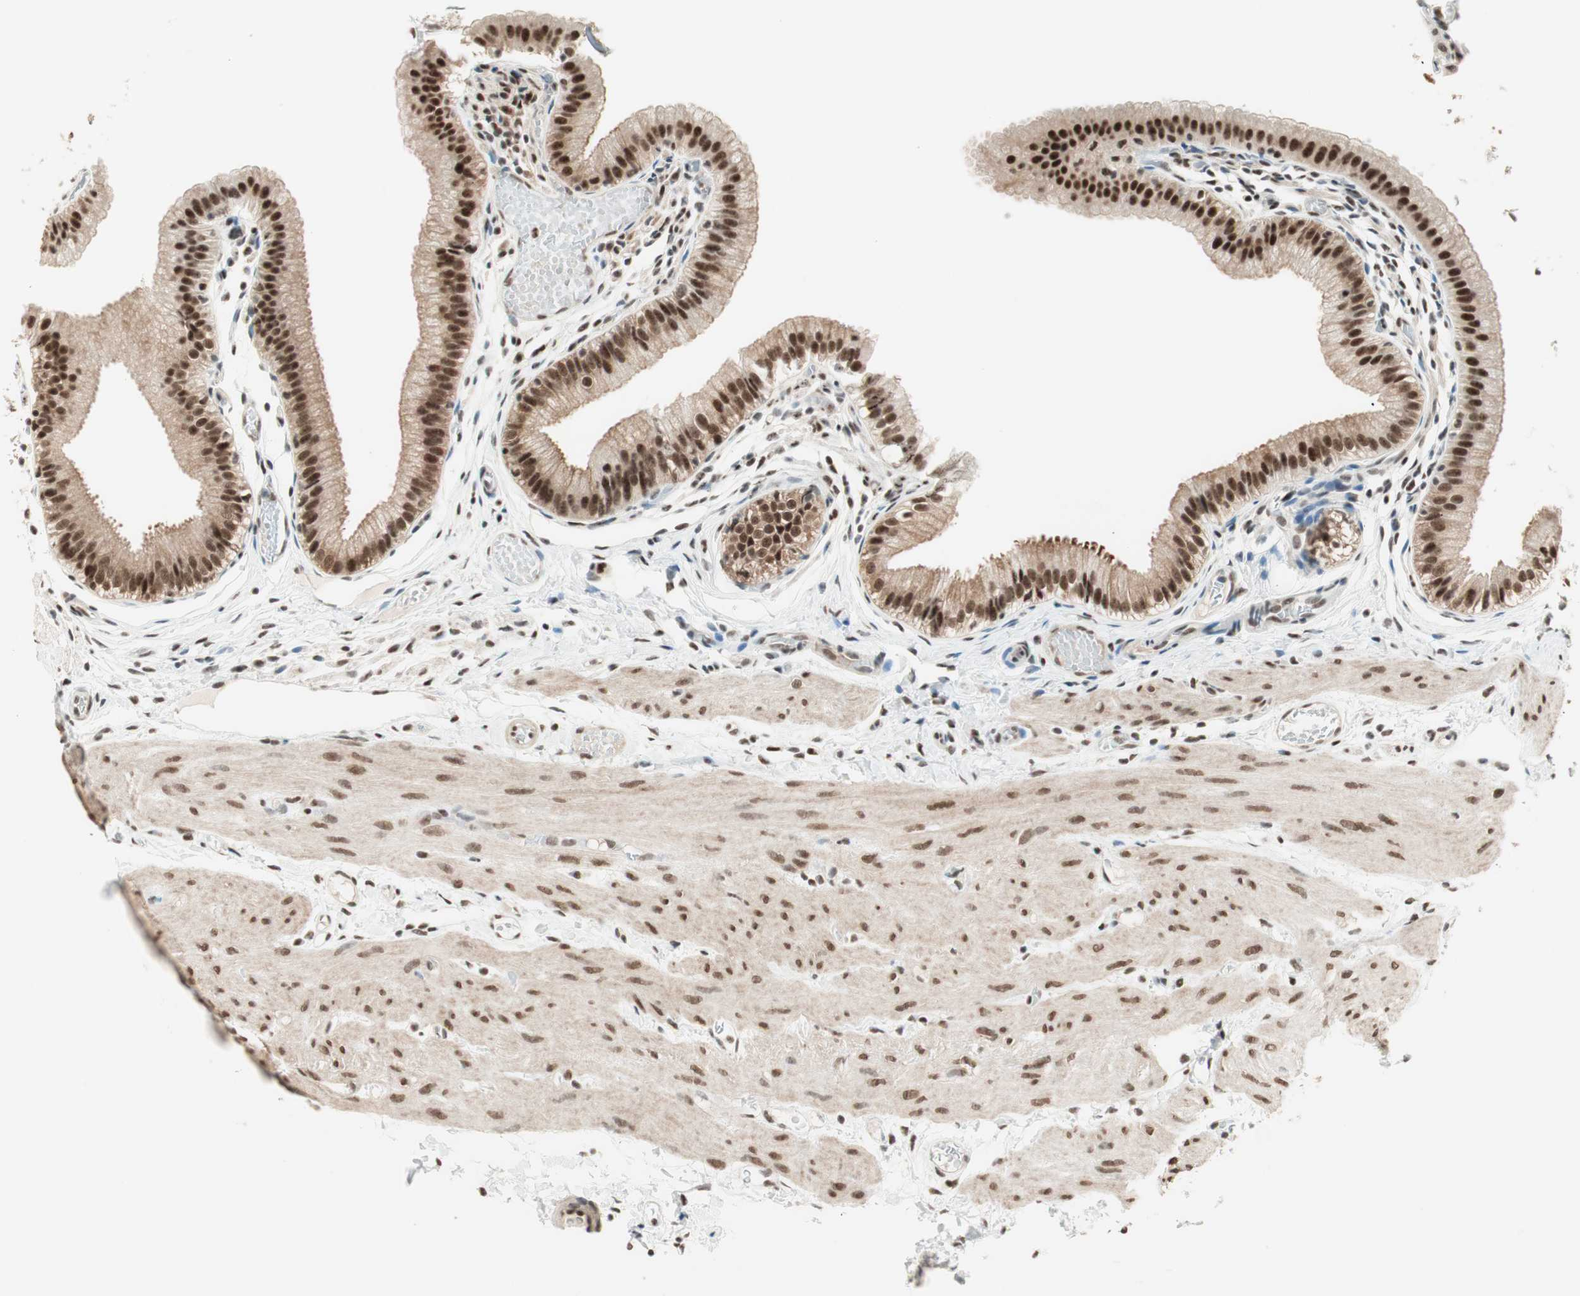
{"staining": {"intensity": "strong", "quantity": ">75%", "location": "cytoplasmic/membranous,nuclear"}, "tissue": "gallbladder", "cell_type": "Glandular cells", "image_type": "normal", "snomed": [{"axis": "morphology", "description": "Normal tissue, NOS"}, {"axis": "topography", "description": "Gallbladder"}], "caption": "A histopathology image showing strong cytoplasmic/membranous,nuclear positivity in approximately >75% of glandular cells in unremarkable gallbladder, as visualized by brown immunohistochemical staining.", "gene": "SMARCE1", "patient": {"sex": "female", "age": 26}}